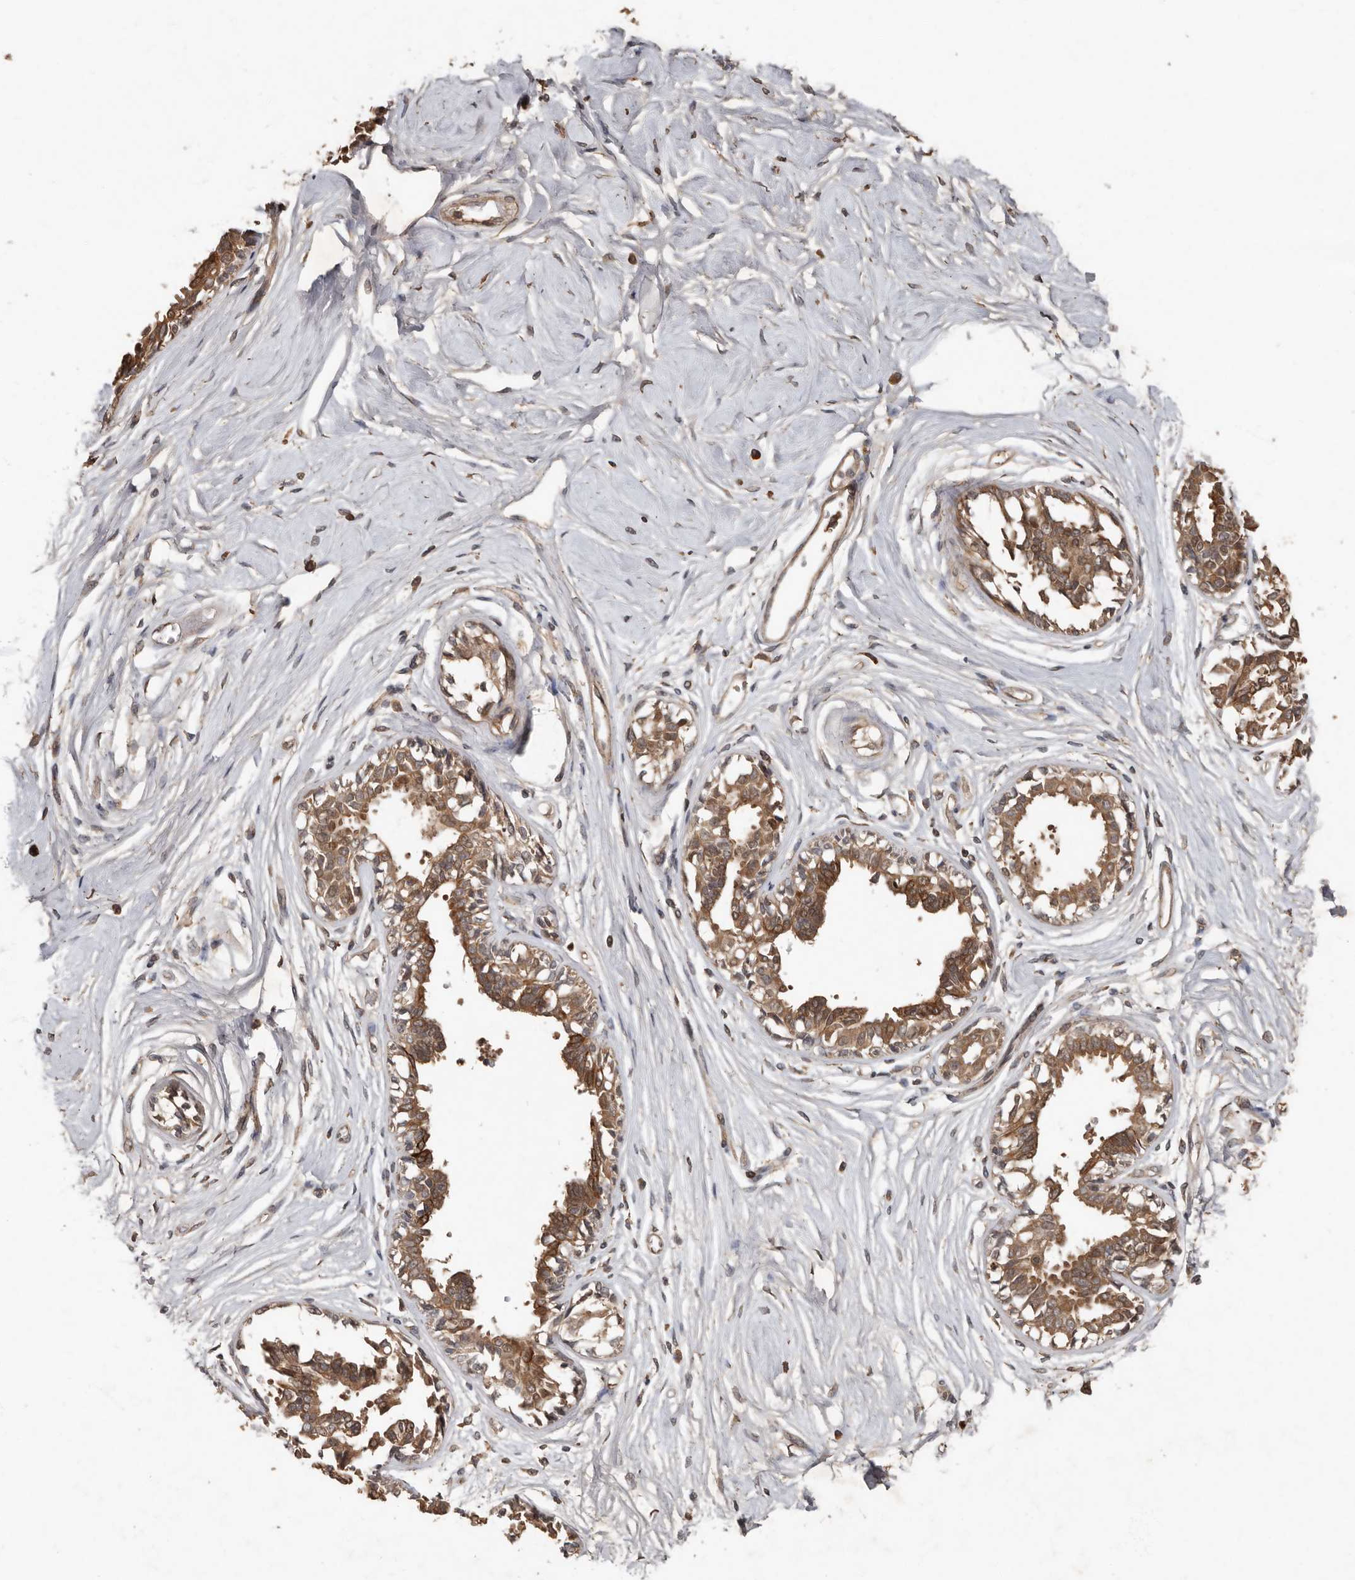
{"staining": {"intensity": "negative", "quantity": "none", "location": "none"}, "tissue": "breast", "cell_type": "Adipocytes", "image_type": "normal", "snomed": [{"axis": "morphology", "description": "Normal tissue, NOS"}, {"axis": "topography", "description": "Breast"}], "caption": "High power microscopy micrograph of an immunohistochemistry (IHC) micrograph of benign breast, revealing no significant staining in adipocytes.", "gene": "KIF26B", "patient": {"sex": "female", "age": 45}}